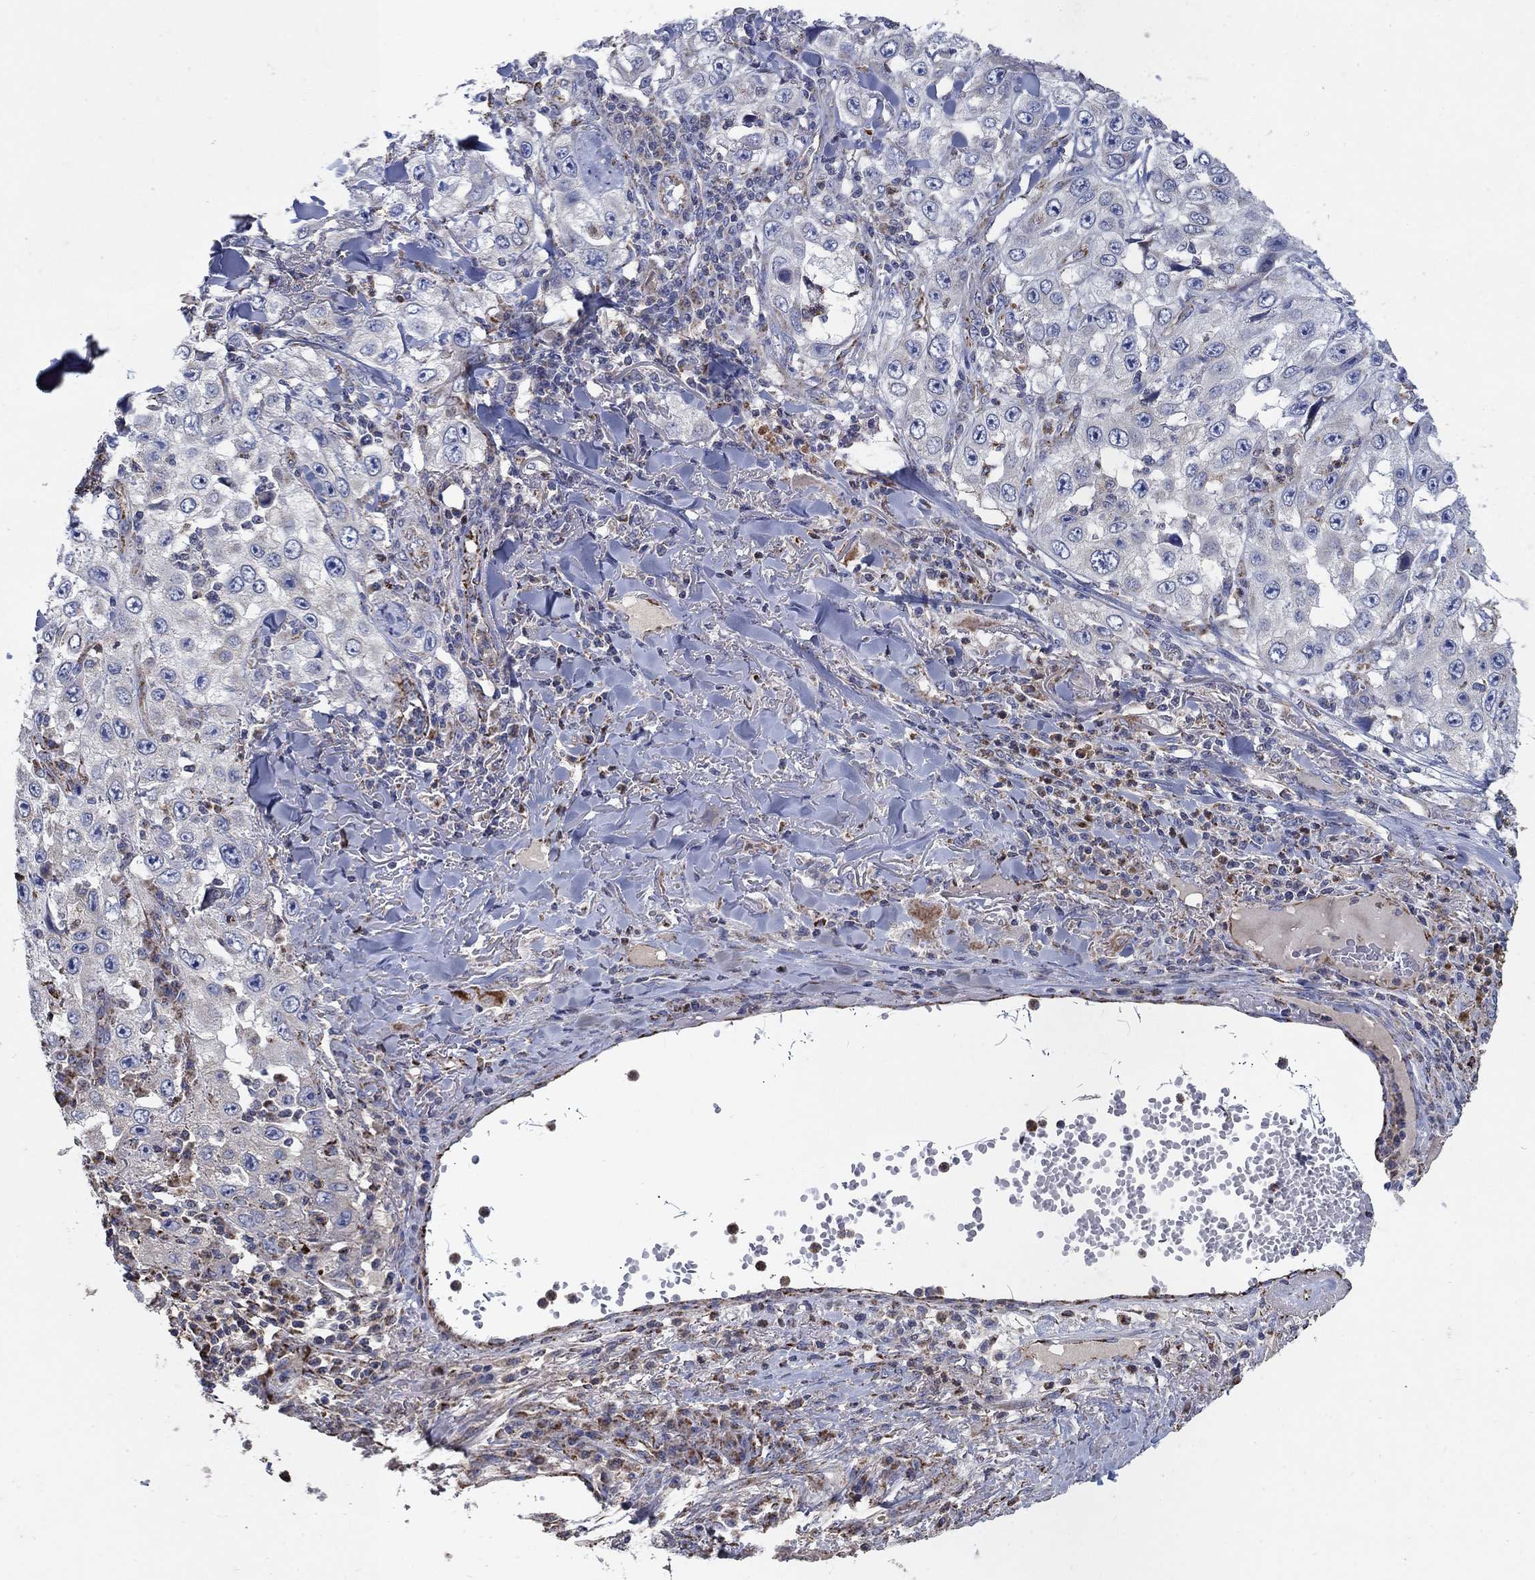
{"staining": {"intensity": "moderate", "quantity": "<25%", "location": "cytoplasmic/membranous"}, "tissue": "skin cancer", "cell_type": "Tumor cells", "image_type": "cancer", "snomed": [{"axis": "morphology", "description": "Squamous cell carcinoma, NOS"}, {"axis": "topography", "description": "Skin"}], "caption": "Skin cancer stained with DAB immunohistochemistry (IHC) displays low levels of moderate cytoplasmic/membranous staining in approximately <25% of tumor cells.", "gene": "PNPLA2", "patient": {"sex": "male", "age": 82}}